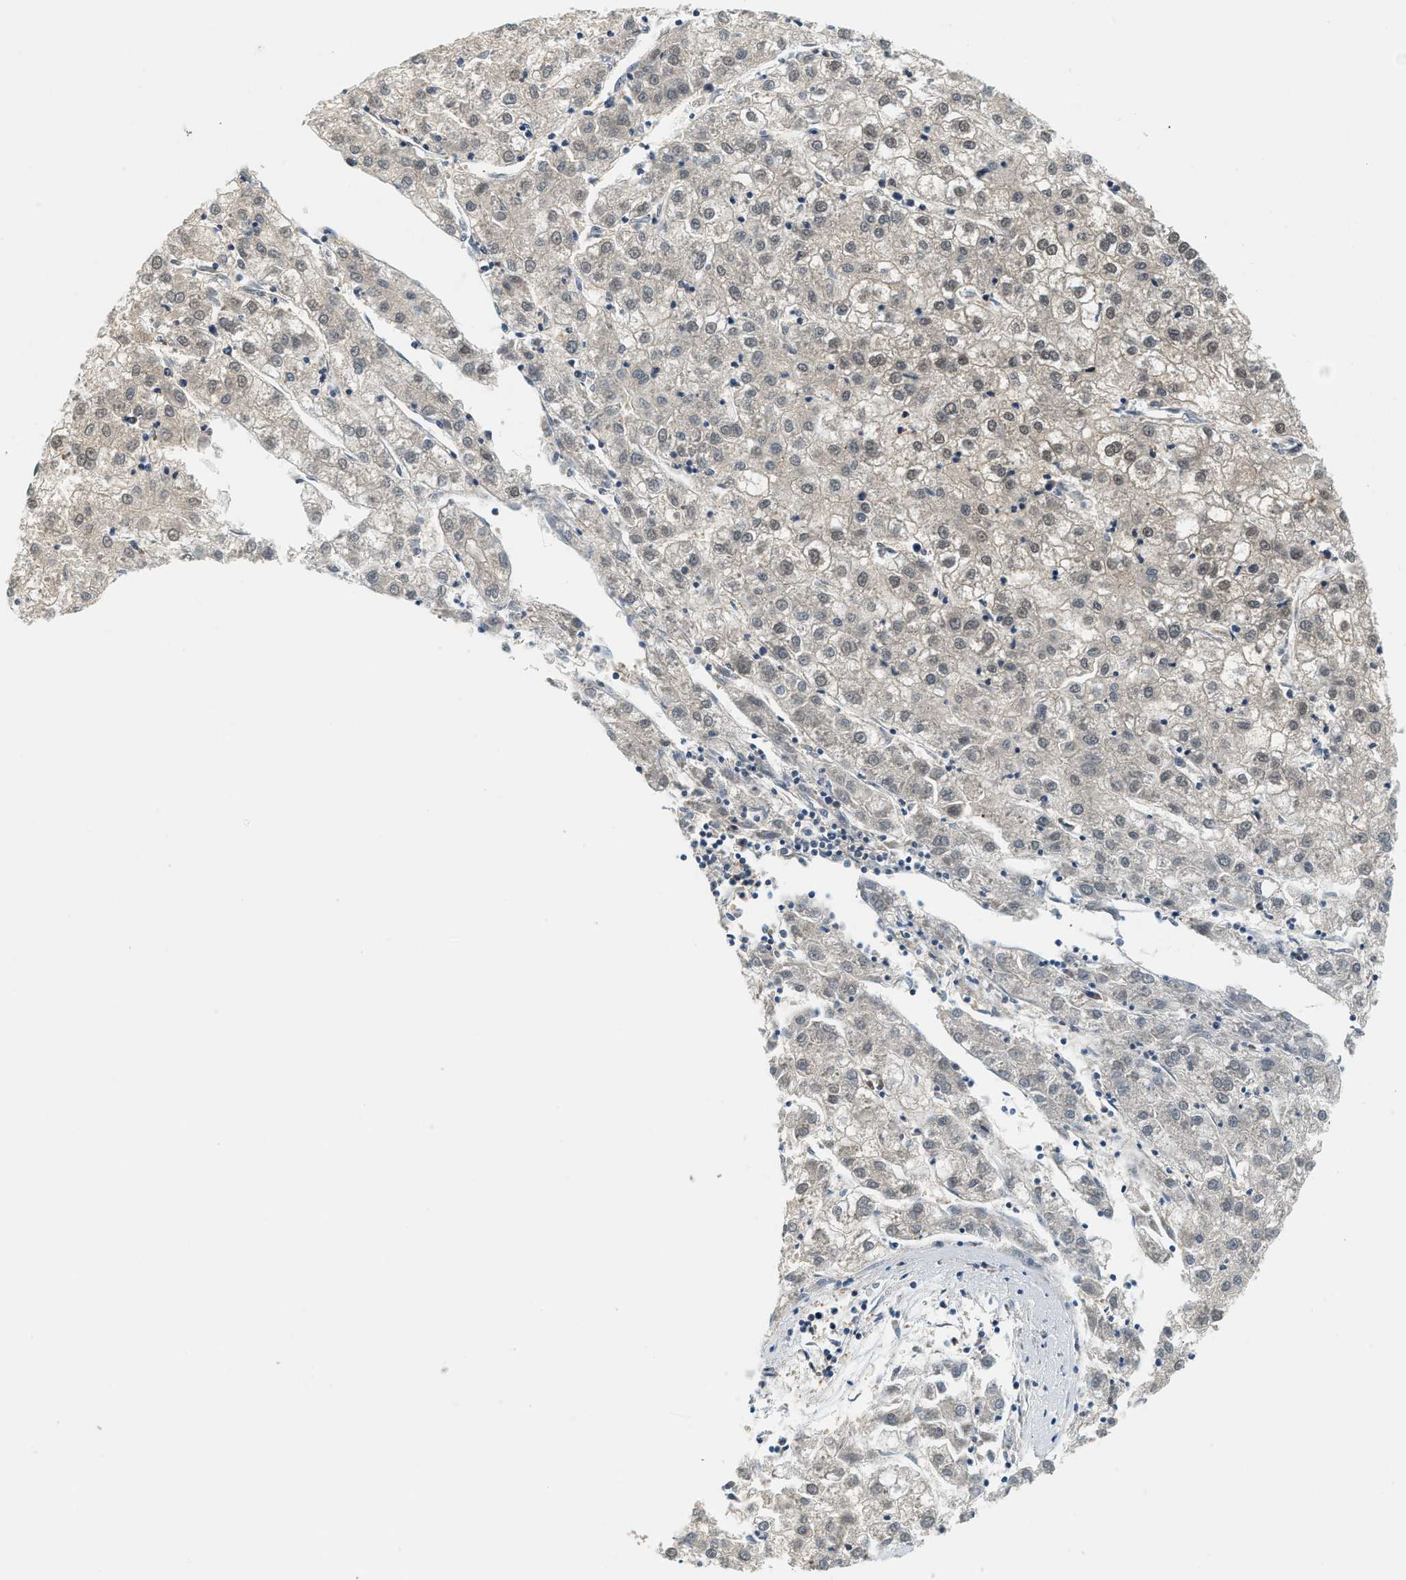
{"staining": {"intensity": "weak", "quantity": "25%-75%", "location": "cytoplasmic/membranous,nuclear"}, "tissue": "liver cancer", "cell_type": "Tumor cells", "image_type": "cancer", "snomed": [{"axis": "morphology", "description": "Carcinoma, Hepatocellular, NOS"}, {"axis": "topography", "description": "Liver"}], "caption": "Protein expression analysis of human liver cancer reveals weak cytoplasmic/membranous and nuclear staining in about 25%-75% of tumor cells.", "gene": "PSMD3", "patient": {"sex": "male", "age": 72}}